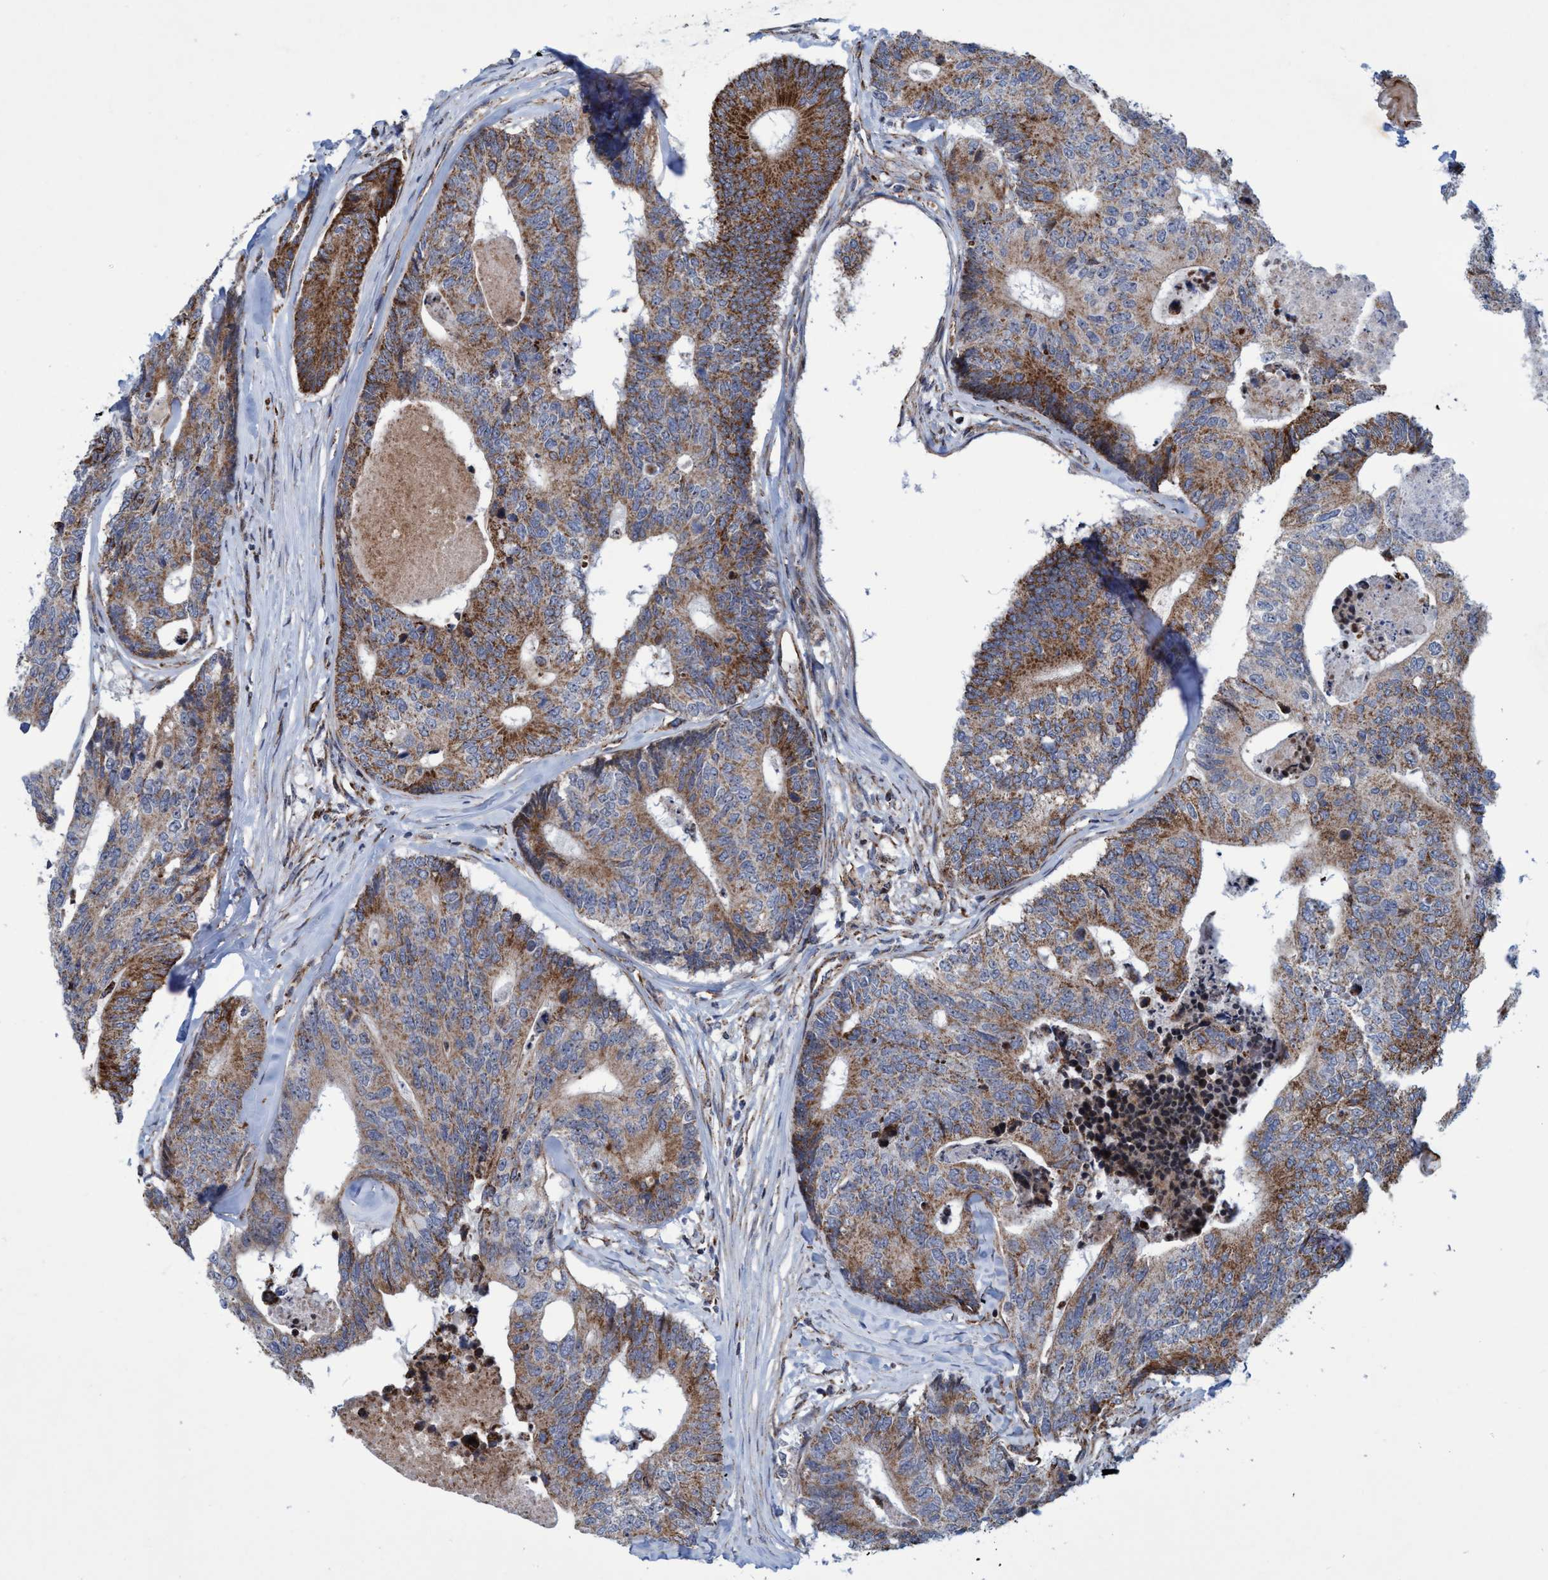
{"staining": {"intensity": "moderate", "quantity": ">75%", "location": "cytoplasmic/membranous"}, "tissue": "colorectal cancer", "cell_type": "Tumor cells", "image_type": "cancer", "snomed": [{"axis": "morphology", "description": "Adenocarcinoma, NOS"}, {"axis": "topography", "description": "Colon"}], "caption": "Colorectal cancer (adenocarcinoma) was stained to show a protein in brown. There is medium levels of moderate cytoplasmic/membranous staining in about >75% of tumor cells. (DAB IHC with brightfield microscopy, high magnification).", "gene": "POLR1F", "patient": {"sex": "female", "age": 67}}